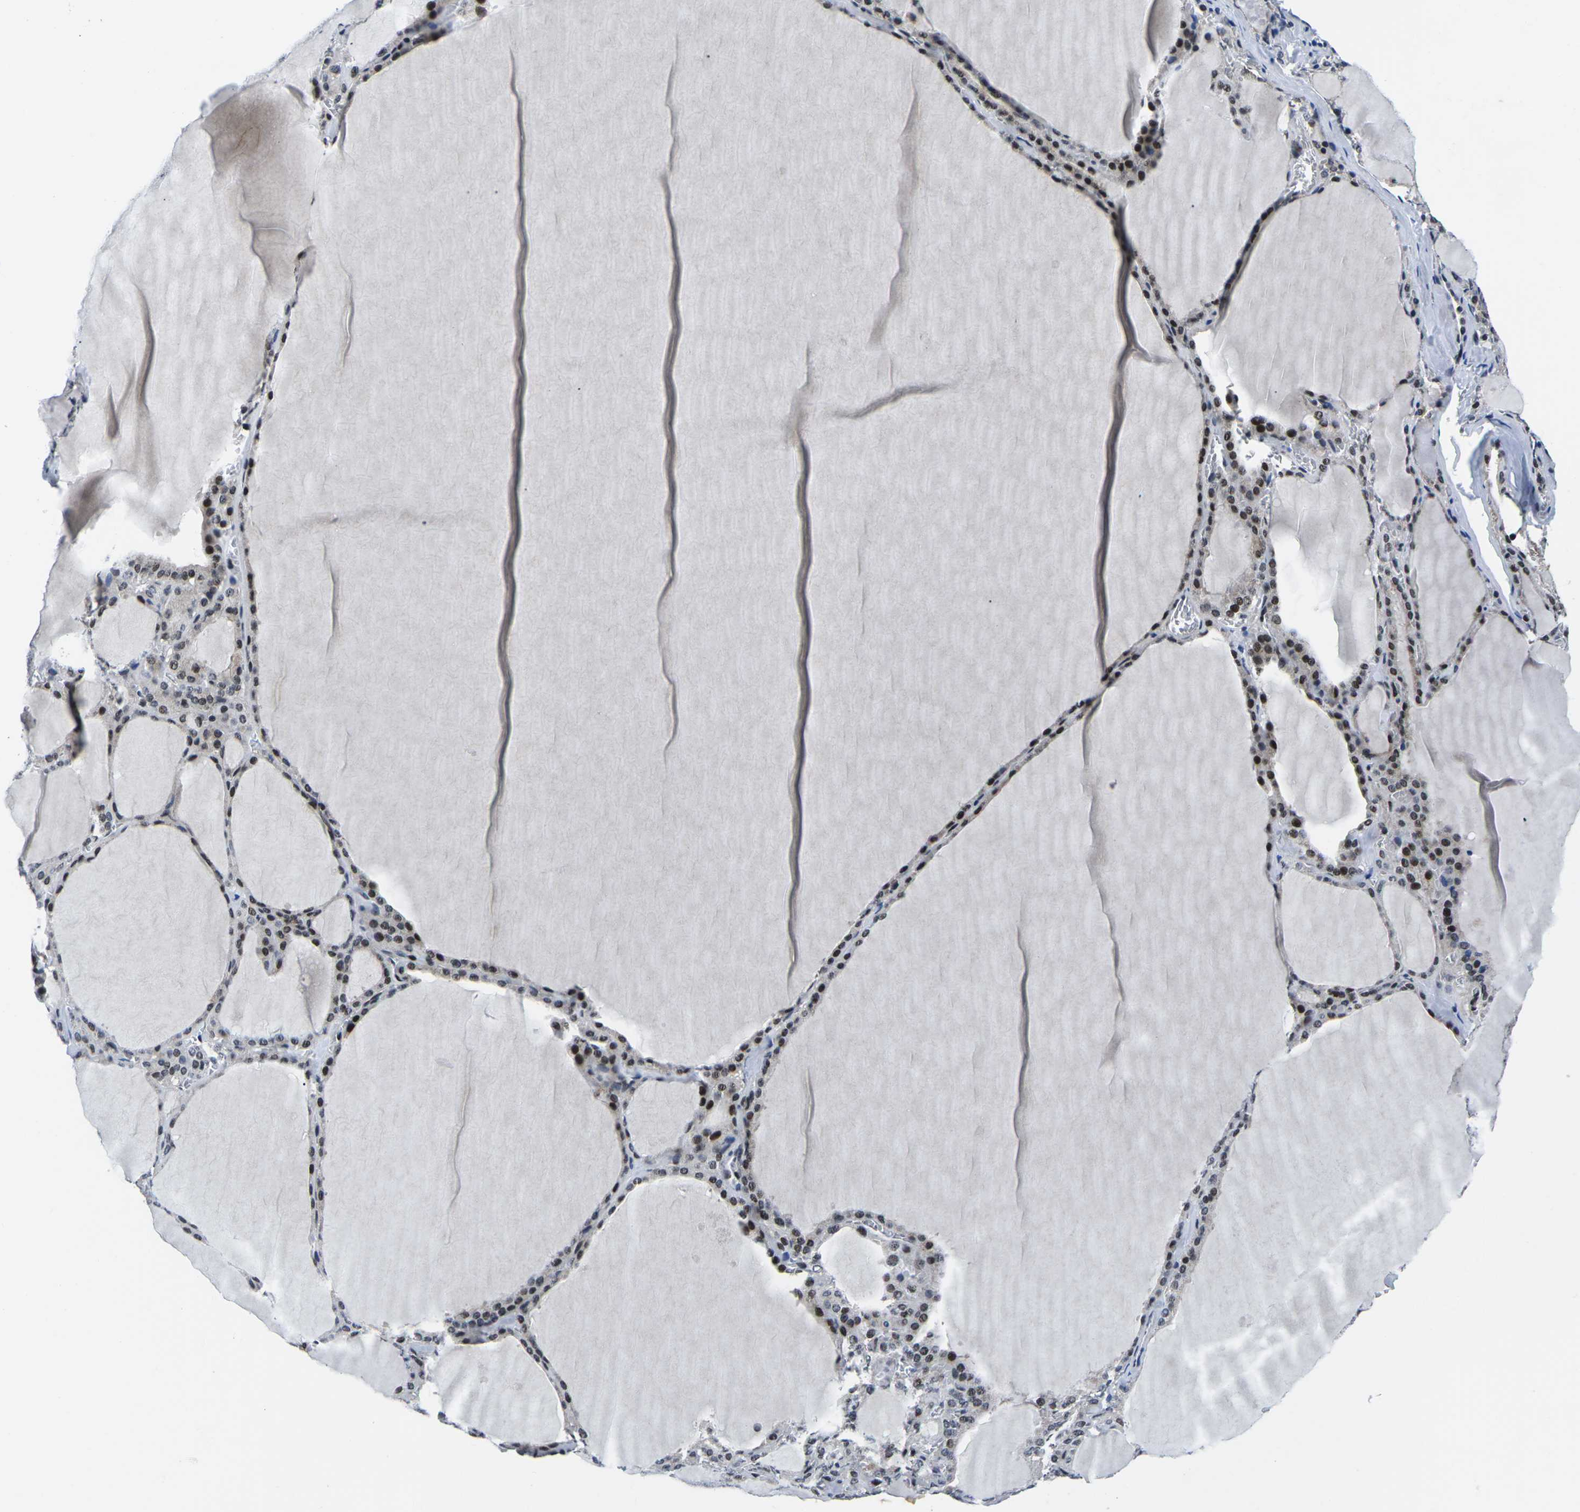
{"staining": {"intensity": "strong", "quantity": "25%-75%", "location": "nuclear"}, "tissue": "thyroid gland", "cell_type": "Glandular cells", "image_type": "normal", "snomed": [{"axis": "morphology", "description": "Normal tissue, NOS"}, {"axis": "topography", "description": "Thyroid gland"}], "caption": "A high amount of strong nuclear staining is present in approximately 25%-75% of glandular cells in normal thyroid gland. (DAB (3,3'-diaminobenzidine) = brown stain, brightfield microscopy at high magnification).", "gene": "CDC73", "patient": {"sex": "male", "age": 56}}